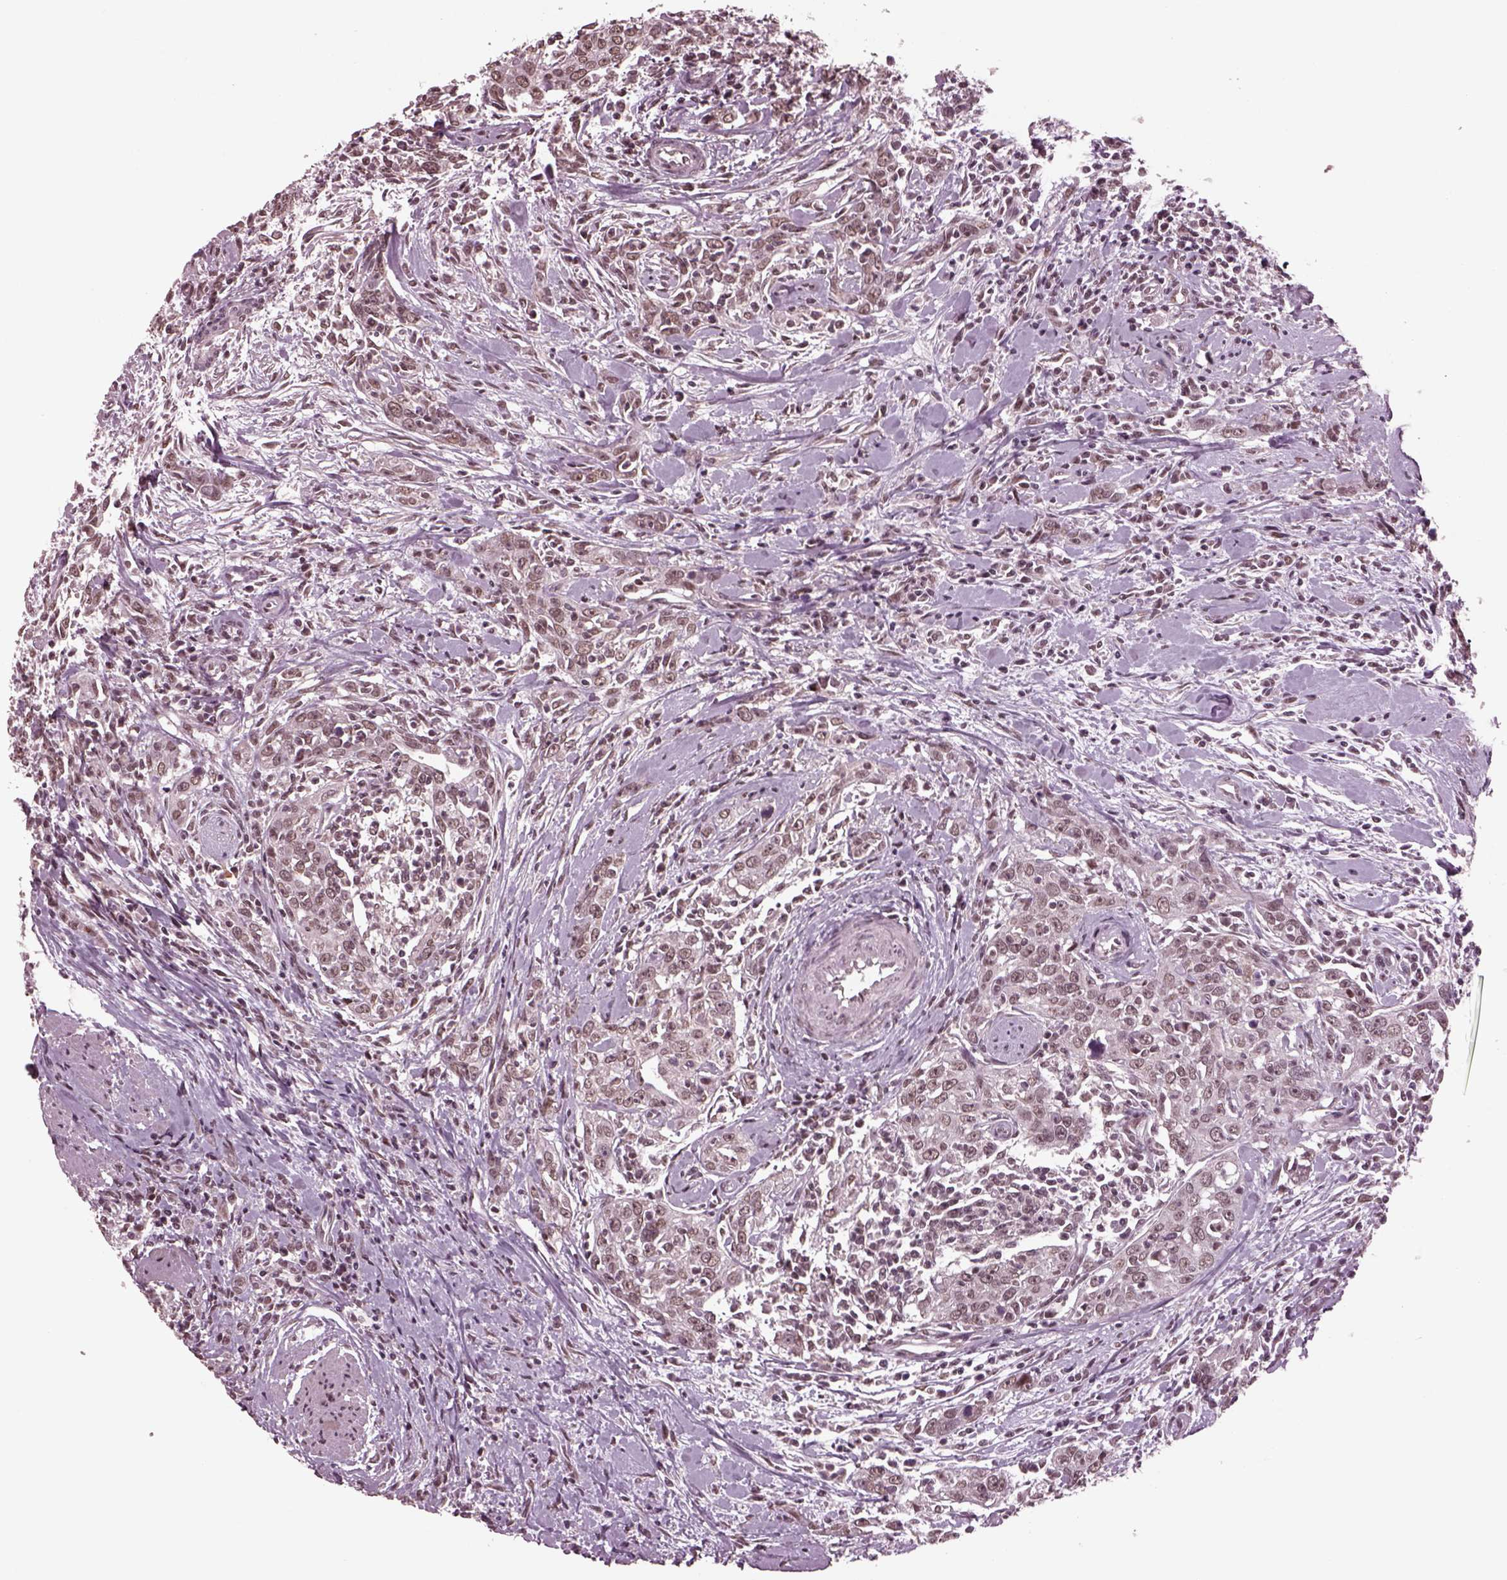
{"staining": {"intensity": "weak", "quantity": "25%-75%", "location": "nuclear"}, "tissue": "urothelial cancer", "cell_type": "Tumor cells", "image_type": "cancer", "snomed": [{"axis": "morphology", "description": "Urothelial carcinoma, High grade"}, {"axis": "topography", "description": "Urinary bladder"}], "caption": "Protein expression analysis of high-grade urothelial carcinoma reveals weak nuclear expression in about 25%-75% of tumor cells.", "gene": "NAP1L5", "patient": {"sex": "male", "age": 83}}